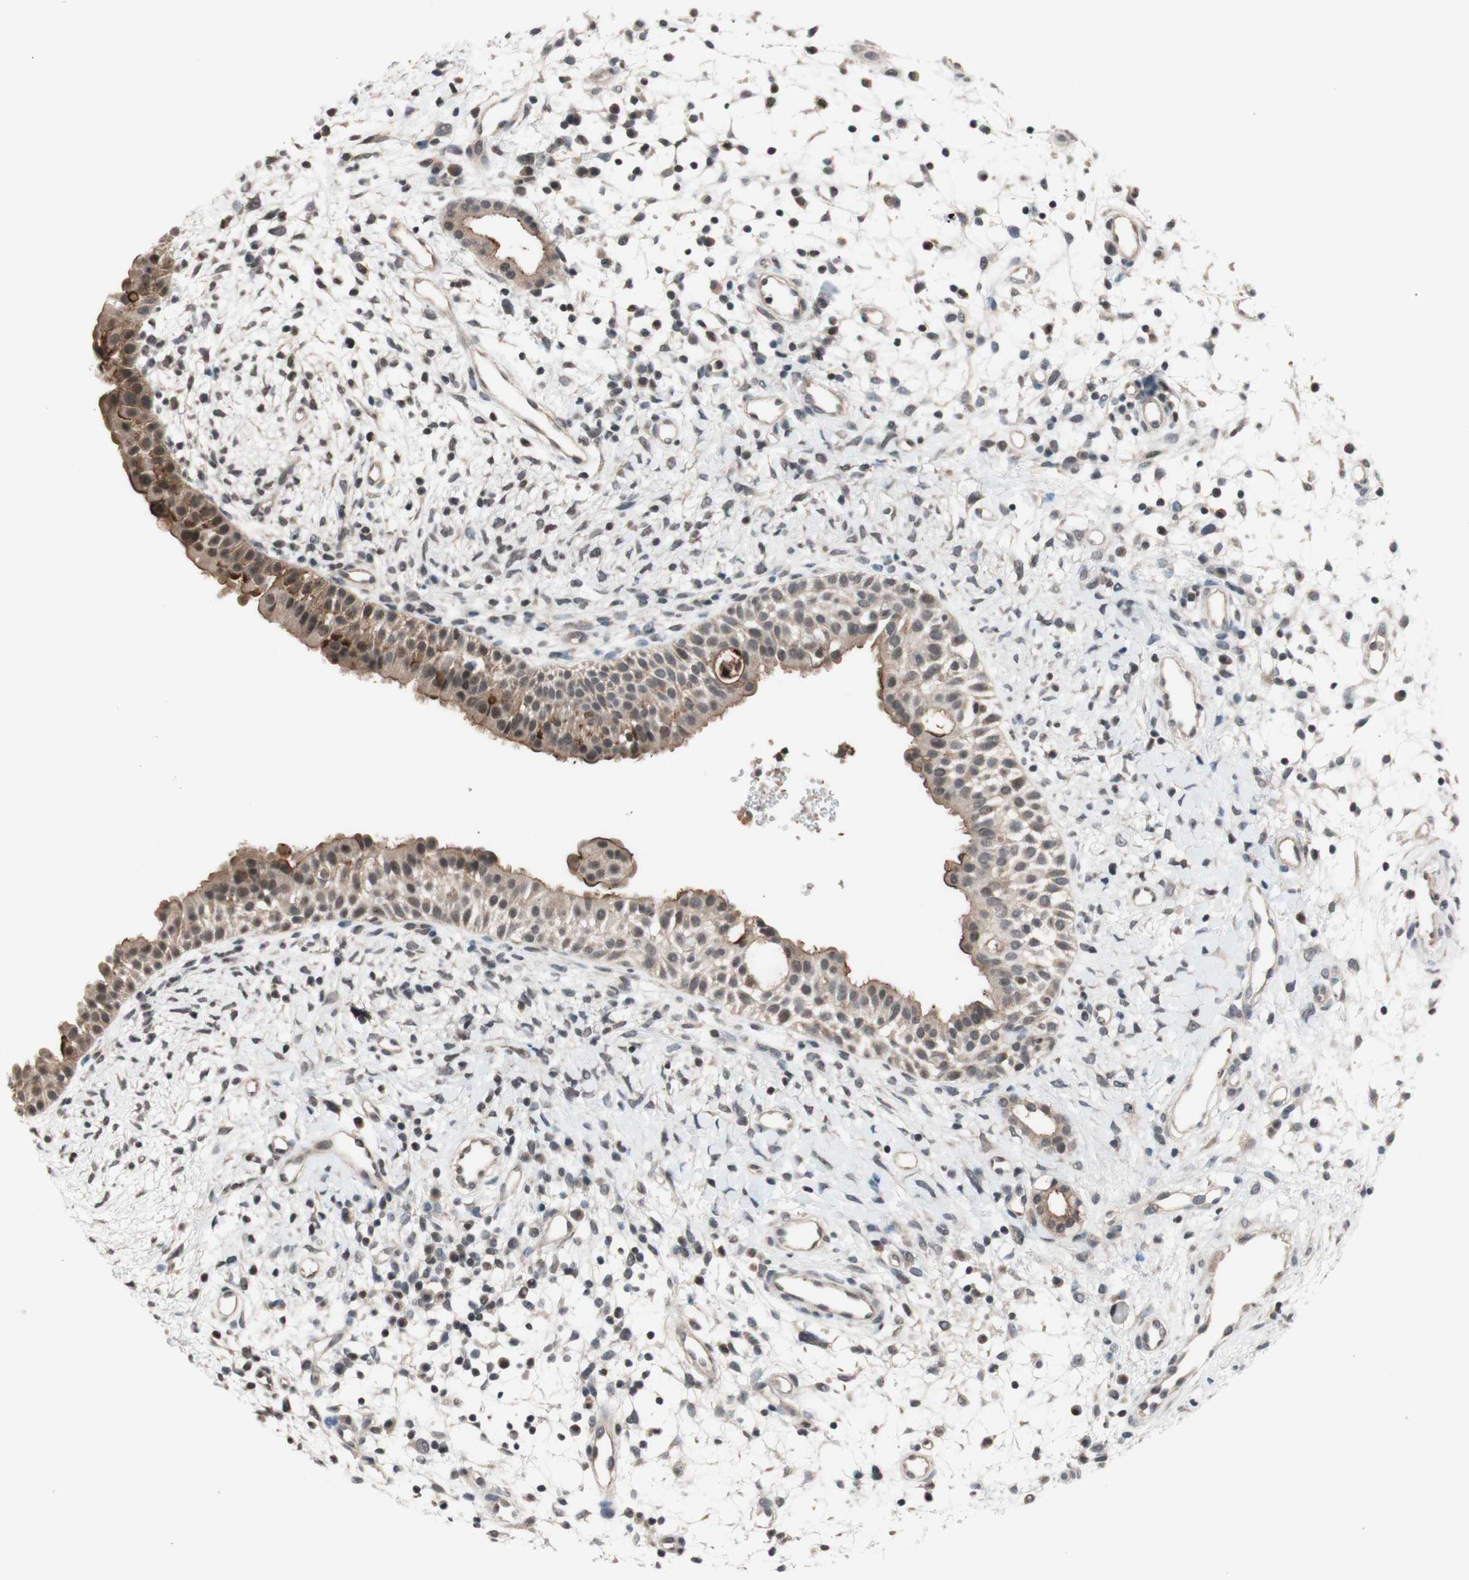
{"staining": {"intensity": "moderate", "quantity": ">75%", "location": "cytoplasmic/membranous,nuclear"}, "tissue": "nasopharynx", "cell_type": "Respiratory epithelial cells", "image_type": "normal", "snomed": [{"axis": "morphology", "description": "Normal tissue, NOS"}, {"axis": "topography", "description": "Nasopharynx"}], "caption": "High-power microscopy captured an IHC micrograph of normal nasopharynx, revealing moderate cytoplasmic/membranous,nuclear positivity in about >75% of respiratory epithelial cells. Ihc stains the protein of interest in brown and the nuclei are stained blue.", "gene": "CD55", "patient": {"sex": "male", "age": 22}}